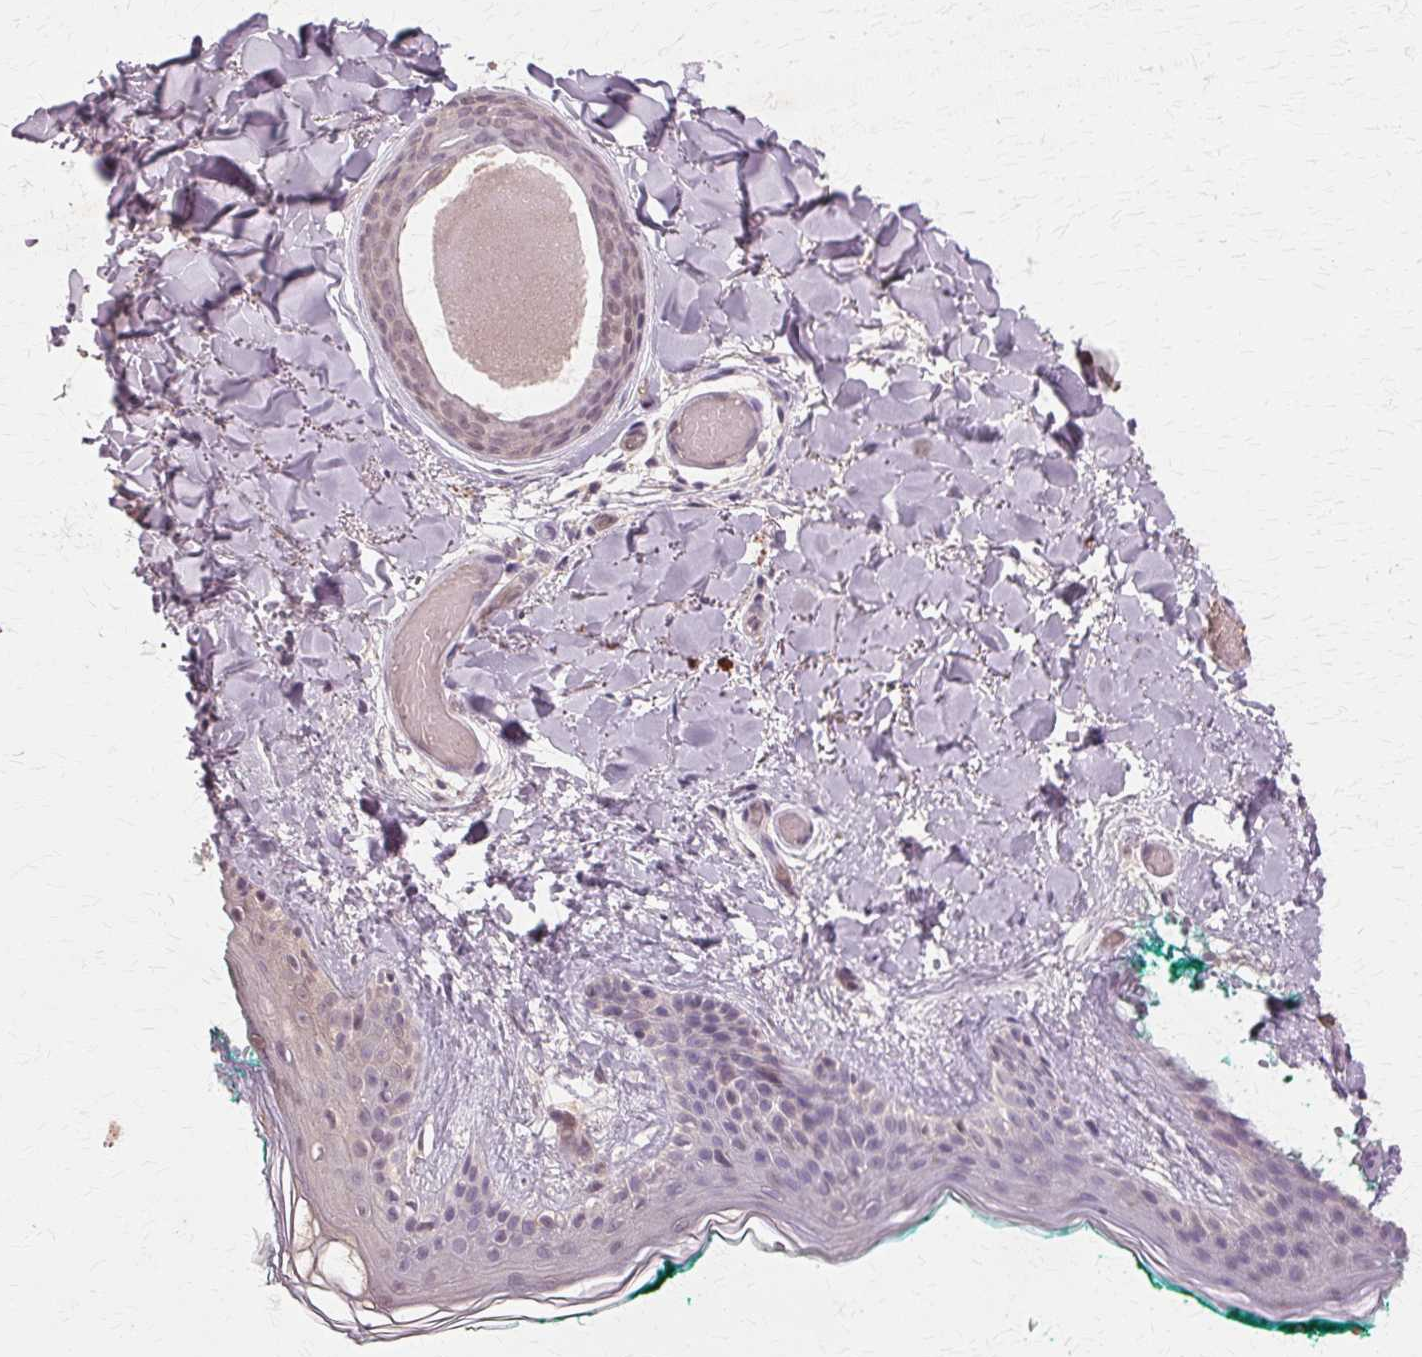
{"staining": {"intensity": "moderate", "quantity": ">75%", "location": "nuclear"}, "tissue": "skin", "cell_type": "Fibroblasts", "image_type": "normal", "snomed": [{"axis": "morphology", "description": "Normal tissue, NOS"}, {"axis": "topography", "description": "Skin"}], "caption": "Immunohistochemistry of benign human skin exhibits medium levels of moderate nuclear staining in about >75% of fibroblasts. The staining was performed using DAB (3,3'-diaminobenzidine) to visualize the protein expression in brown, while the nuclei were stained in blue with hematoxylin (Magnification: 20x).", "gene": "PRMT5", "patient": {"sex": "female", "age": 34}}